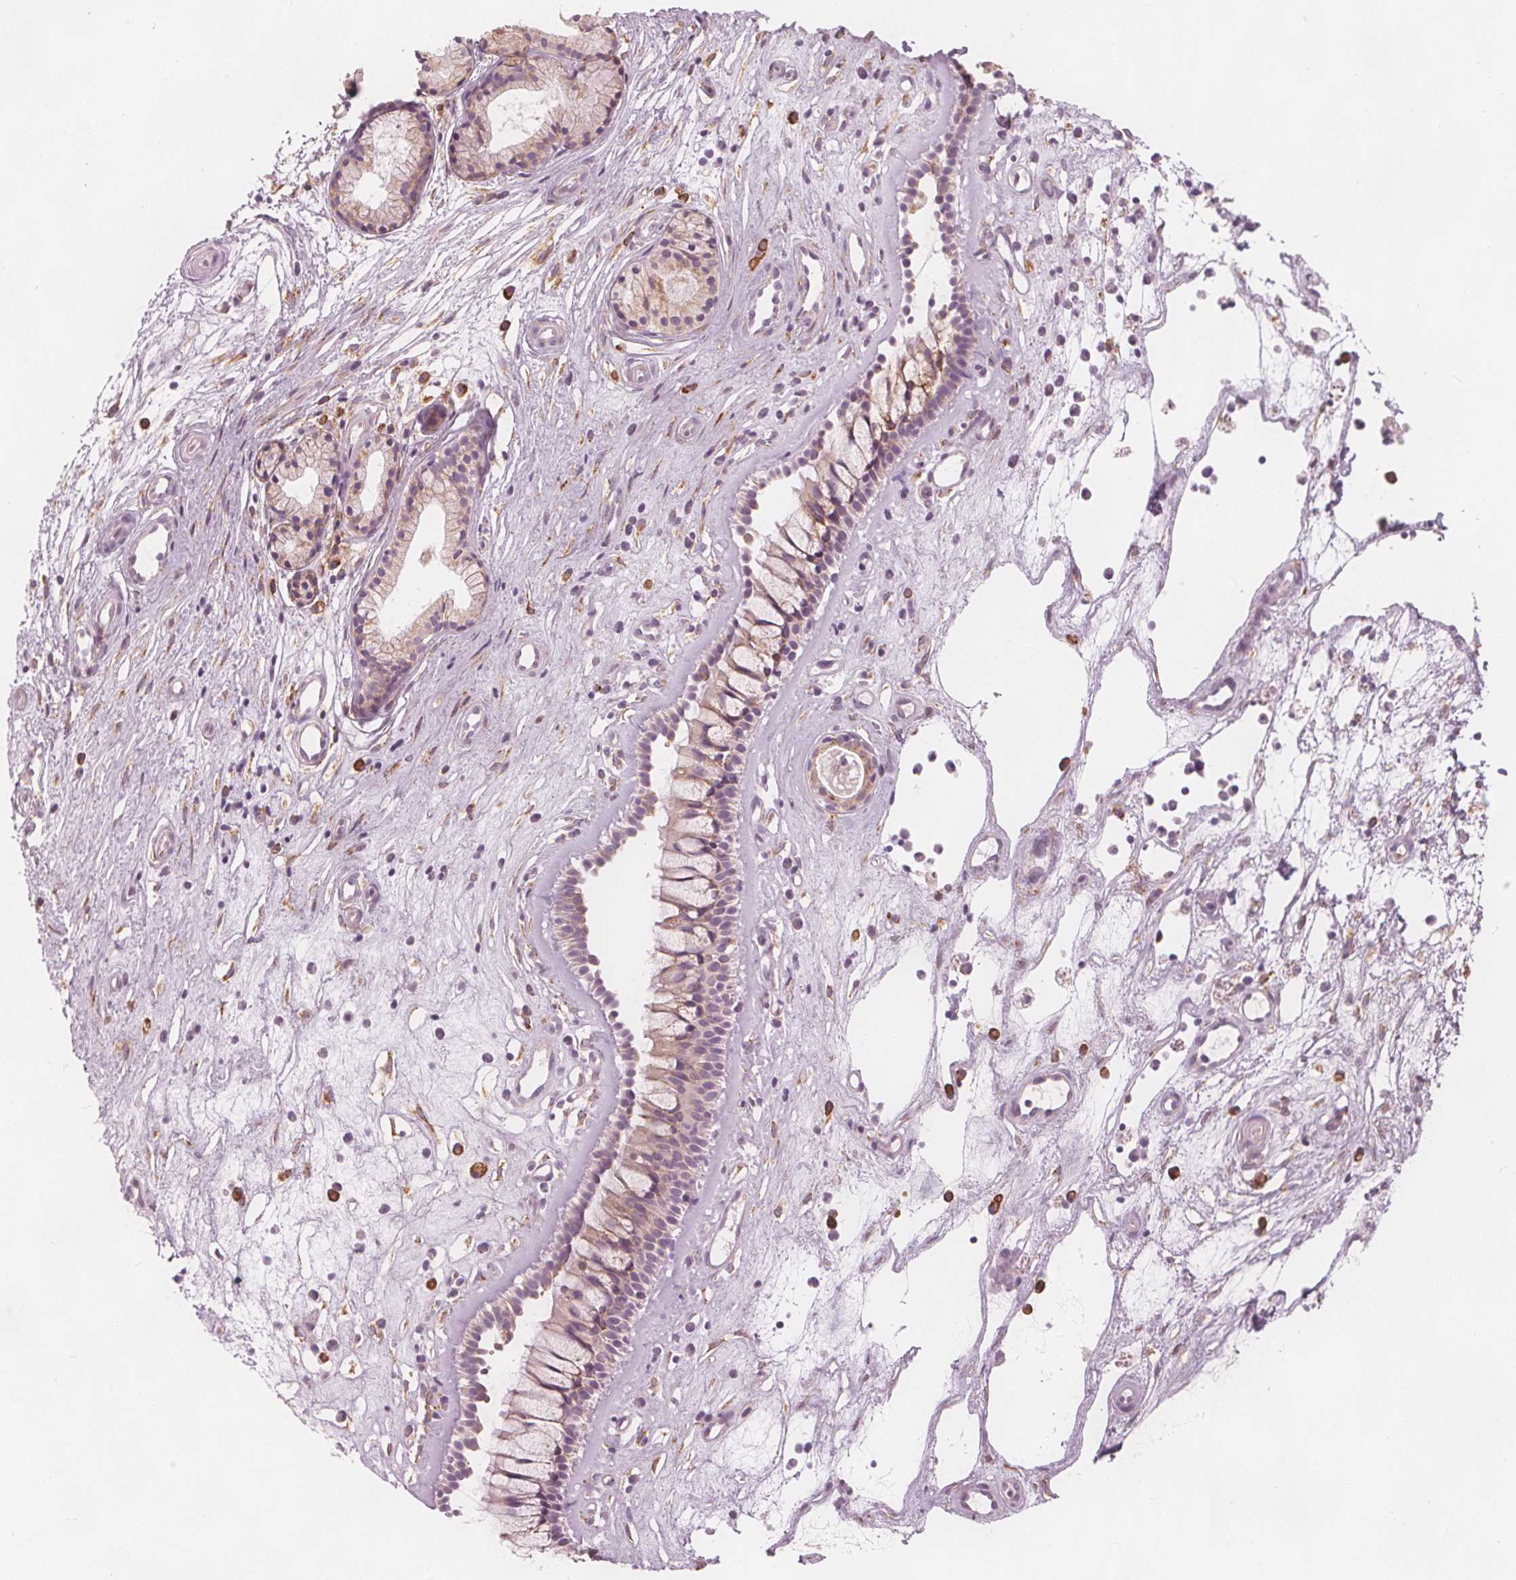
{"staining": {"intensity": "negative", "quantity": "none", "location": "none"}, "tissue": "nasopharynx", "cell_type": "Respiratory epithelial cells", "image_type": "normal", "snomed": [{"axis": "morphology", "description": "Normal tissue, NOS"}, {"axis": "topography", "description": "Nasopharynx"}], "caption": "IHC photomicrograph of benign nasopharynx: human nasopharynx stained with DAB (3,3'-diaminobenzidine) reveals no significant protein expression in respiratory epithelial cells.", "gene": "BRSK1", "patient": {"sex": "female", "age": 52}}